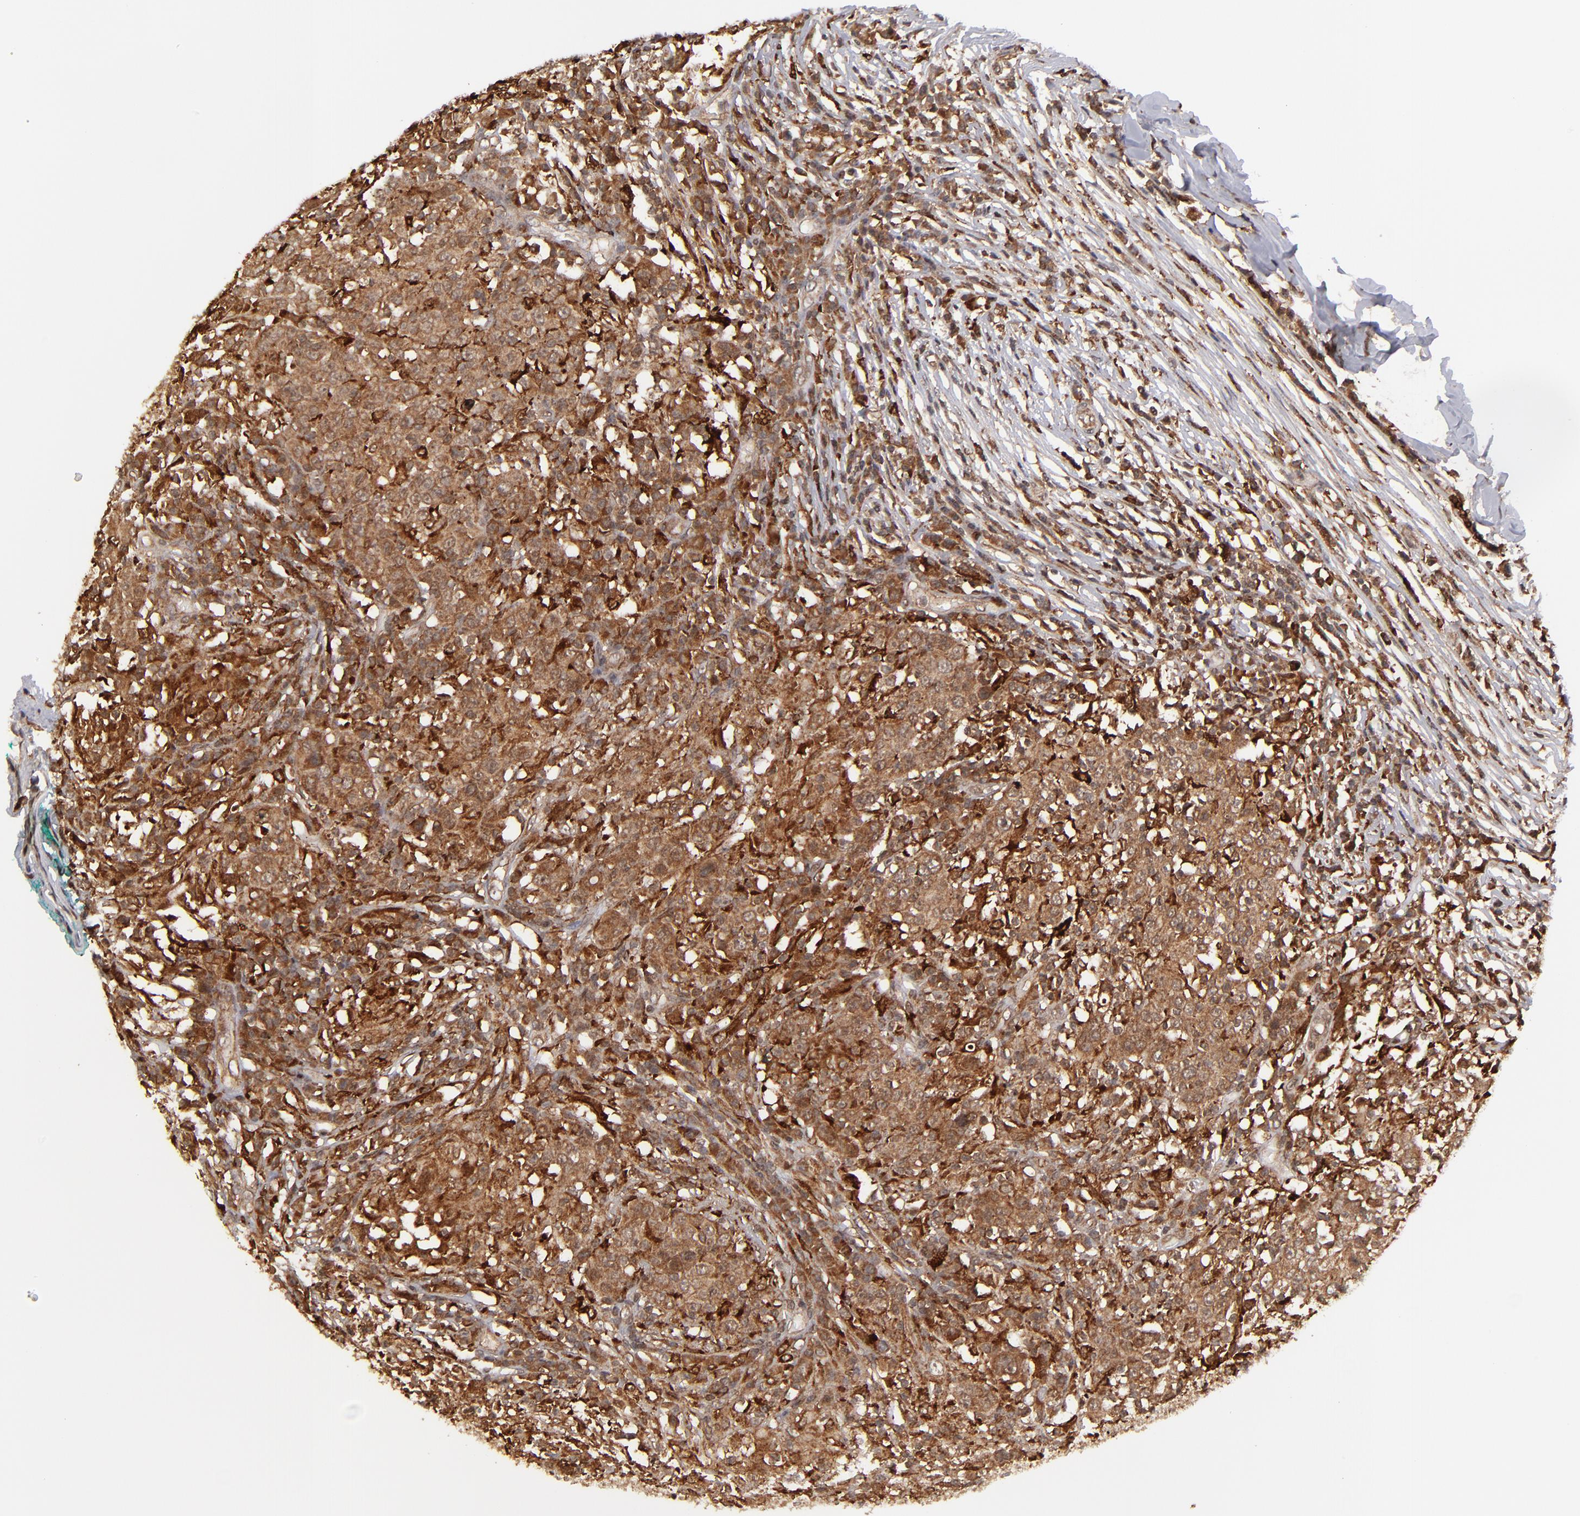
{"staining": {"intensity": "strong", "quantity": ">75%", "location": "cytoplasmic/membranous,nuclear"}, "tissue": "head and neck cancer", "cell_type": "Tumor cells", "image_type": "cancer", "snomed": [{"axis": "morphology", "description": "Adenocarcinoma, NOS"}, {"axis": "topography", "description": "Salivary gland"}, {"axis": "topography", "description": "Head-Neck"}], "caption": "Head and neck cancer (adenocarcinoma) tissue displays strong cytoplasmic/membranous and nuclear staining in about >75% of tumor cells (Brightfield microscopy of DAB IHC at high magnification).", "gene": "RGS6", "patient": {"sex": "female", "age": 65}}